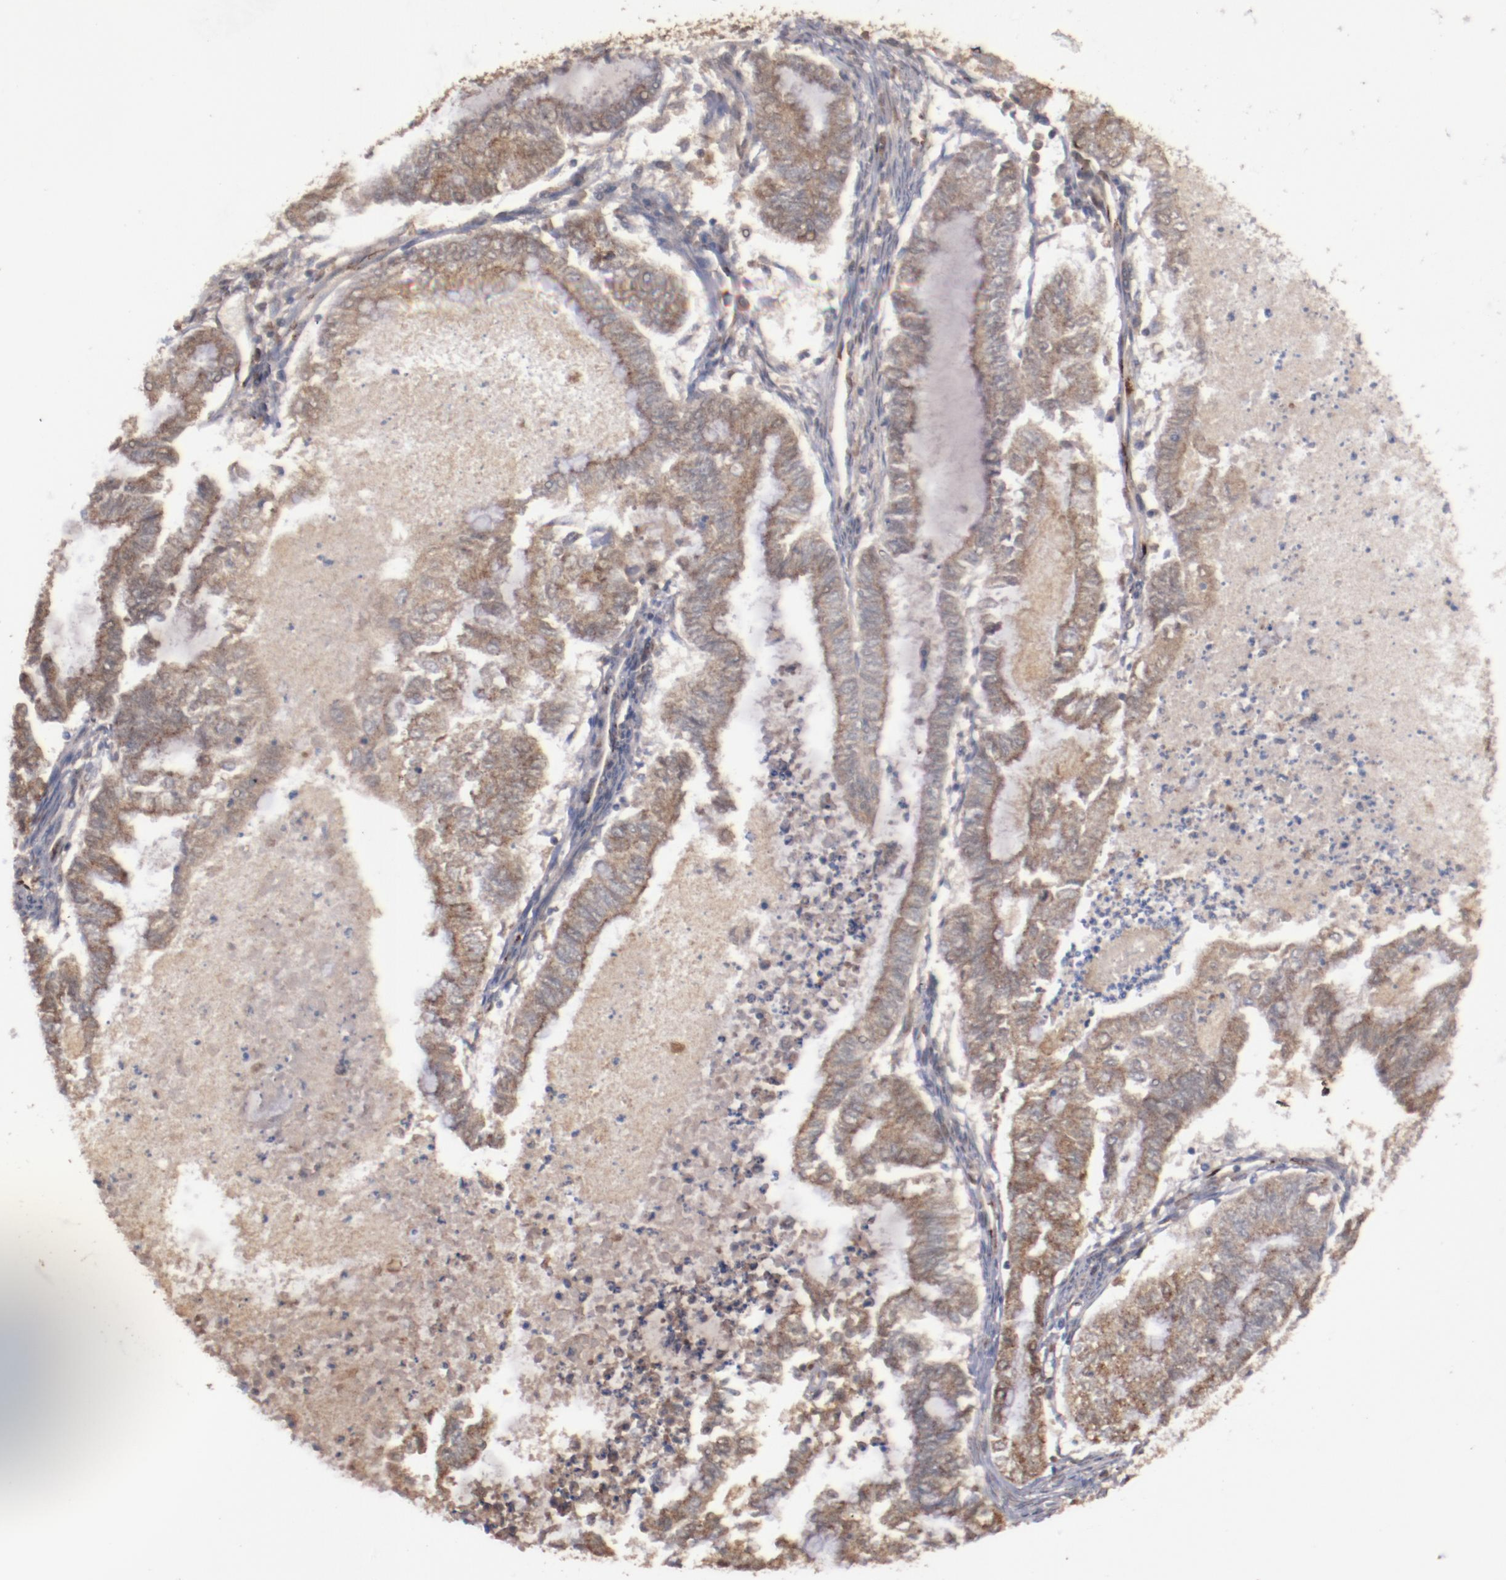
{"staining": {"intensity": "moderate", "quantity": ">75%", "location": "cytoplasmic/membranous"}, "tissue": "endometrial cancer", "cell_type": "Tumor cells", "image_type": "cancer", "snomed": [{"axis": "morphology", "description": "Adenocarcinoma, NOS"}, {"axis": "topography", "description": "Endometrium"}], "caption": "Immunohistochemistry (IHC) histopathology image of human endometrial adenocarcinoma stained for a protein (brown), which displays medium levels of moderate cytoplasmic/membranous expression in approximately >75% of tumor cells.", "gene": "DIPK2B", "patient": {"sex": "female", "age": 79}}